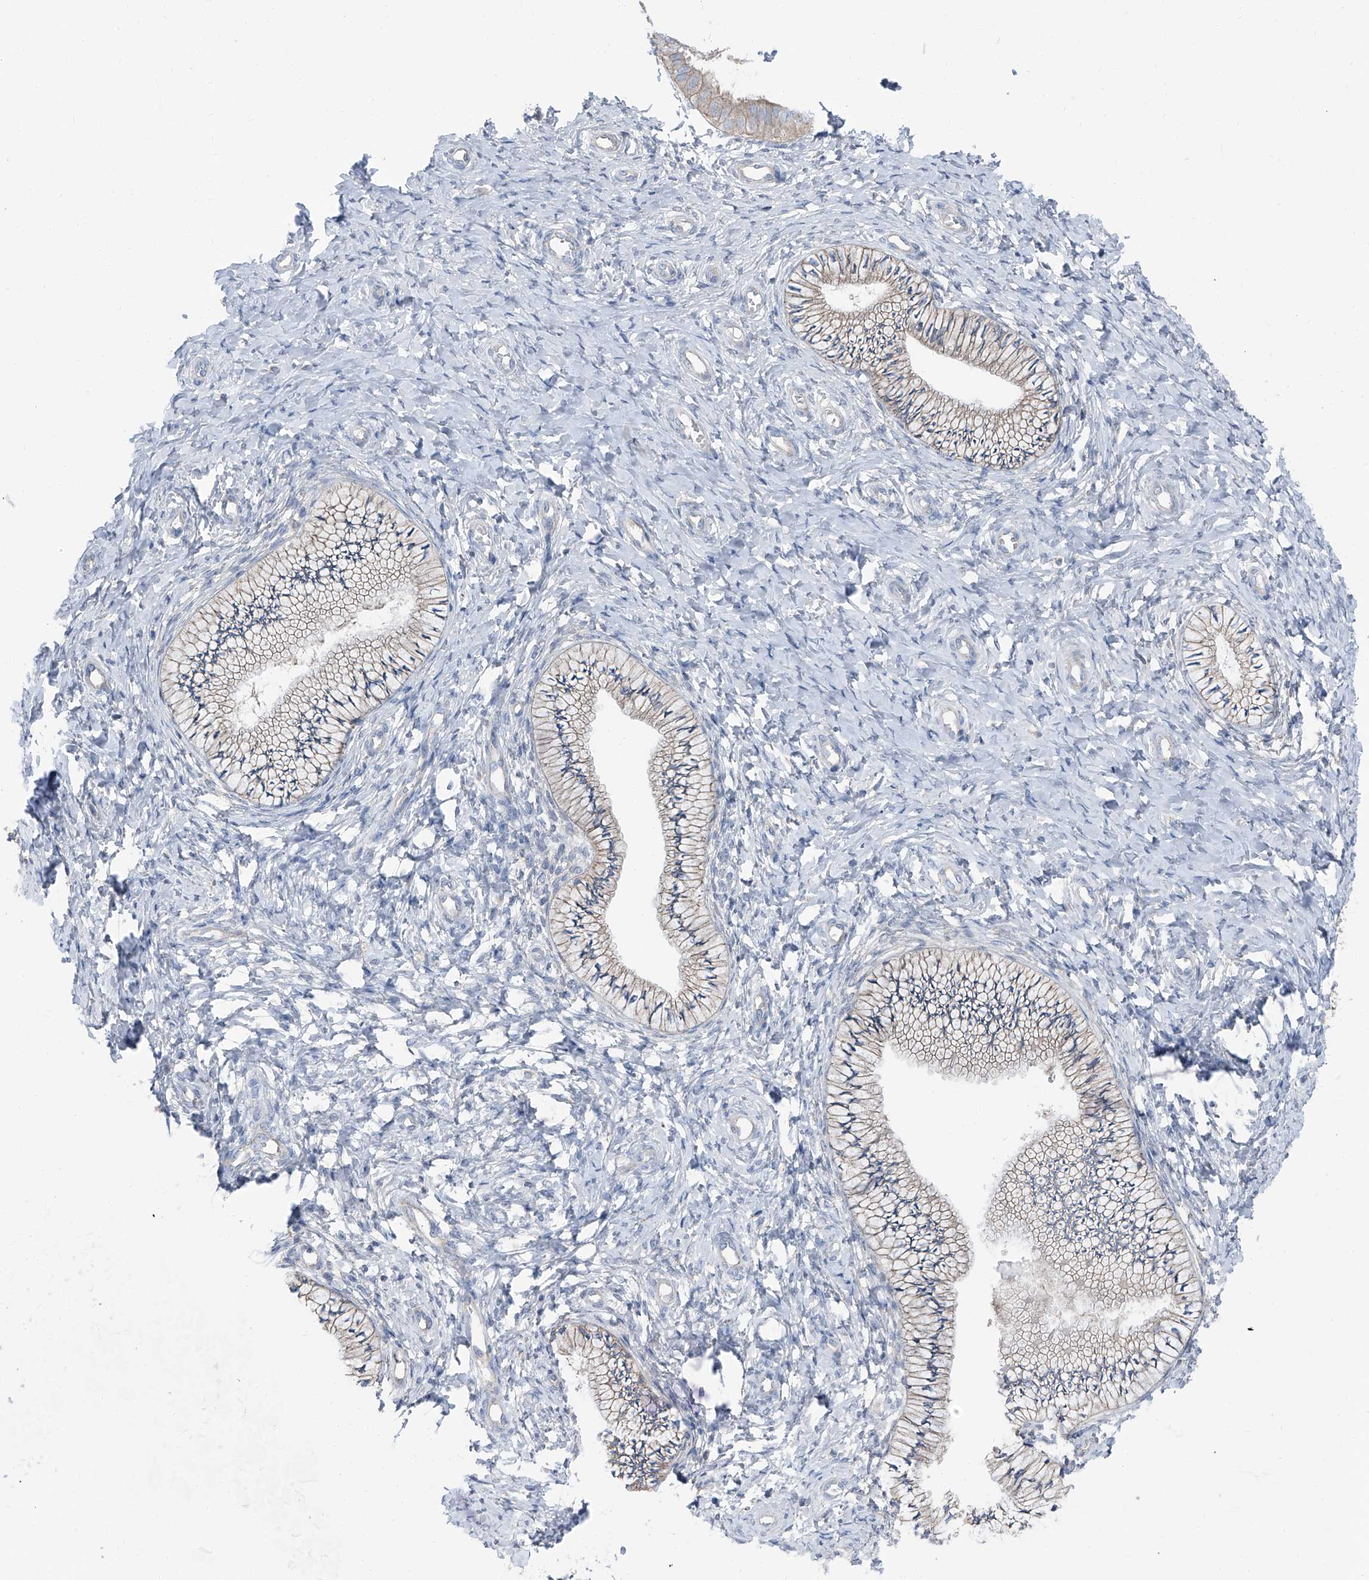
{"staining": {"intensity": "moderate", "quantity": "25%-75%", "location": "cytoplasmic/membranous"}, "tissue": "cervix", "cell_type": "Glandular cells", "image_type": "normal", "snomed": [{"axis": "morphology", "description": "Normal tissue, NOS"}, {"axis": "topography", "description": "Cervix"}], "caption": "Glandular cells display medium levels of moderate cytoplasmic/membranous staining in about 25%-75% of cells in benign human cervix. The staining was performed using DAB to visualize the protein expression in brown, while the nuclei were stained in blue with hematoxylin (Magnification: 20x).", "gene": "GPR142", "patient": {"sex": "female", "age": 36}}